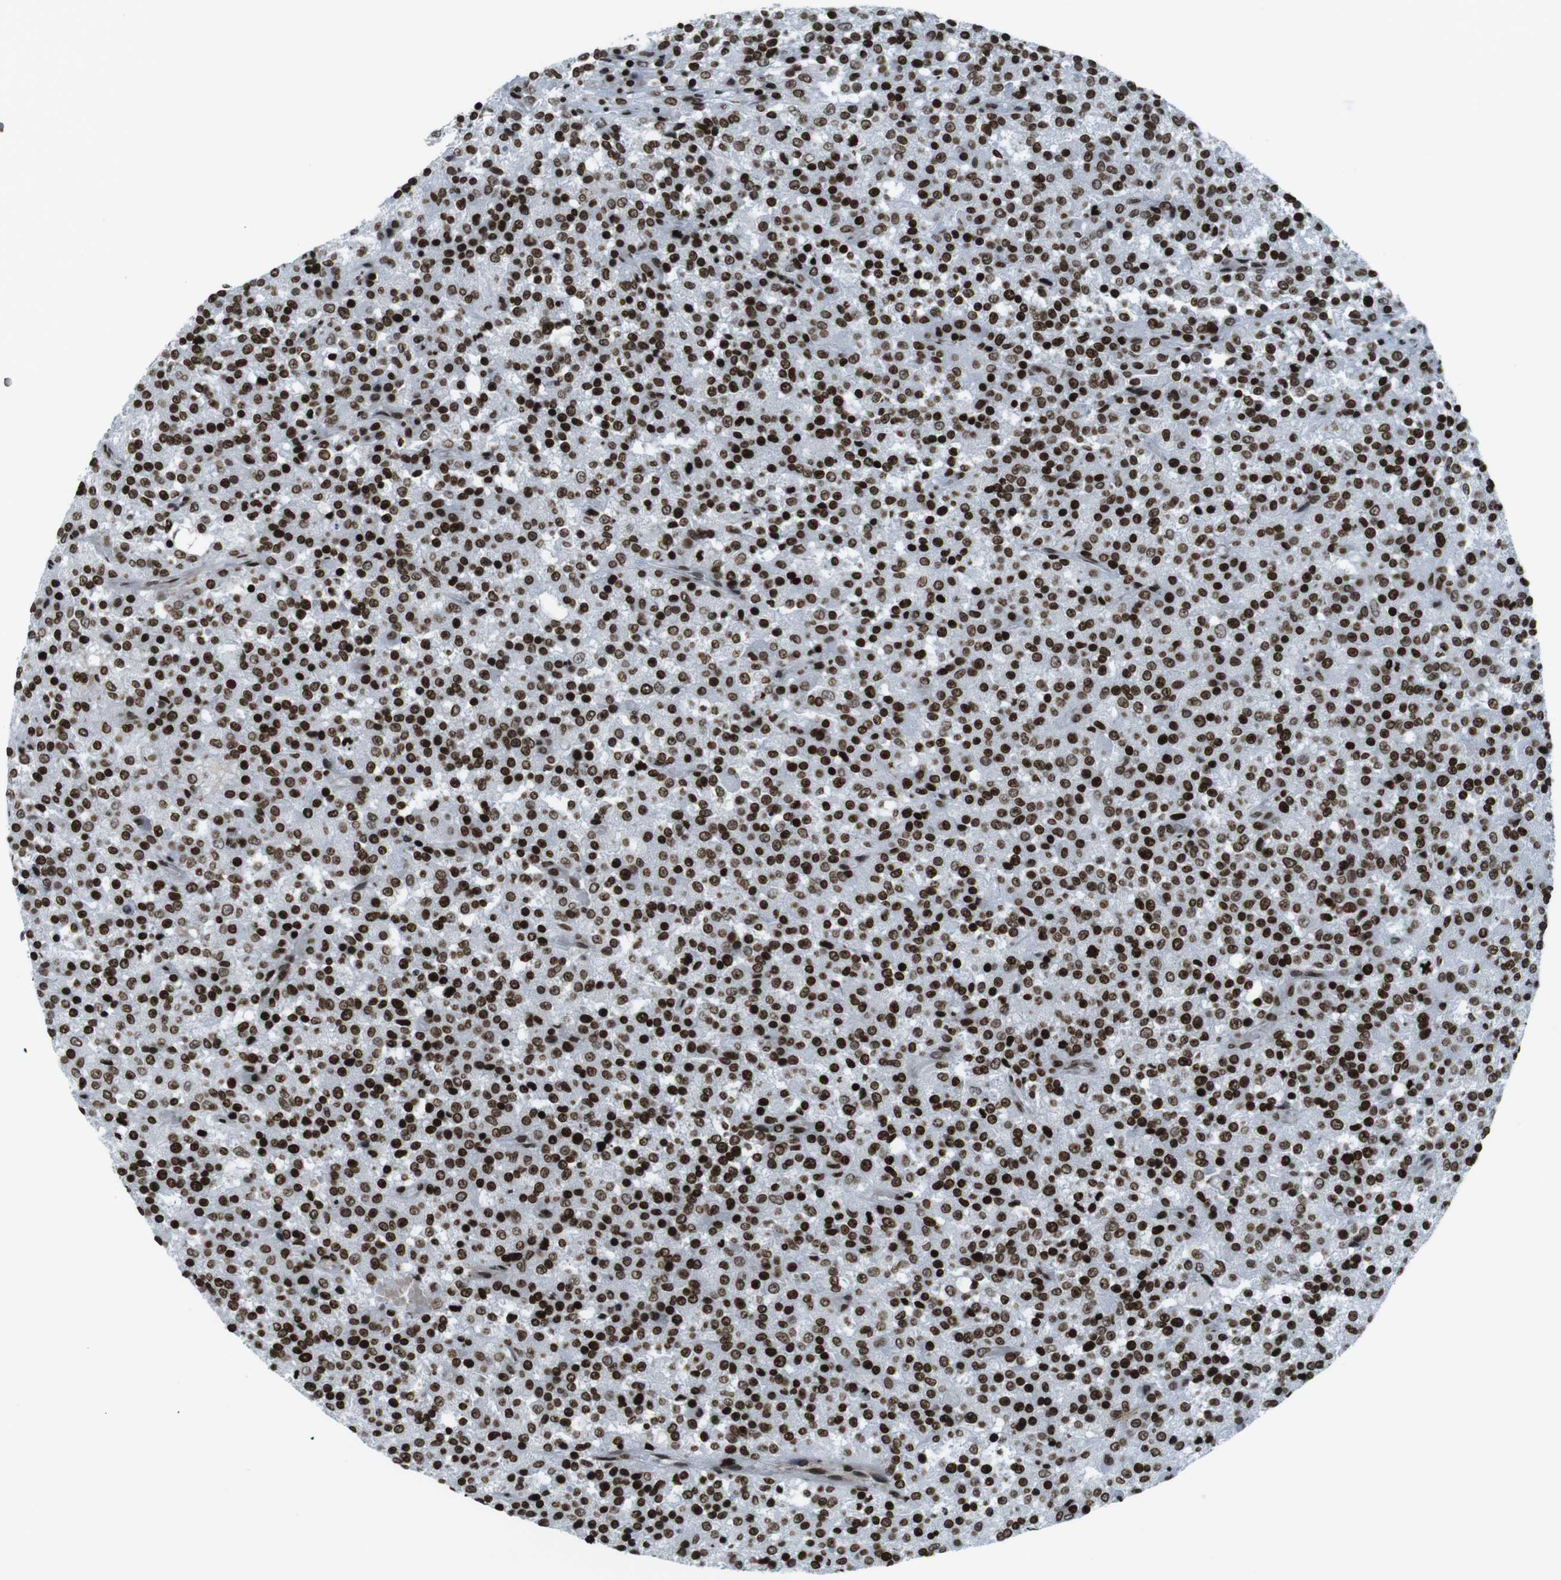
{"staining": {"intensity": "strong", "quantity": ">75%", "location": "nuclear"}, "tissue": "testis cancer", "cell_type": "Tumor cells", "image_type": "cancer", "snomed": [{"axis": "morphology", "description": "Seminoma, NOS"}, {"axis": "topography", "description": "Testis"}], "caption": "The histopathology image demonstrates staining of testis cancer (seminoma), revealing strong nuclear protein positivity (brown color) within tumor cells. The staining was performed using DAB, with brown indicating positive protein expression. Nuclei are stained blue with hematoxylin.", "gene": "H2AC8", "patient": {"sex": "male", "age": 59}}